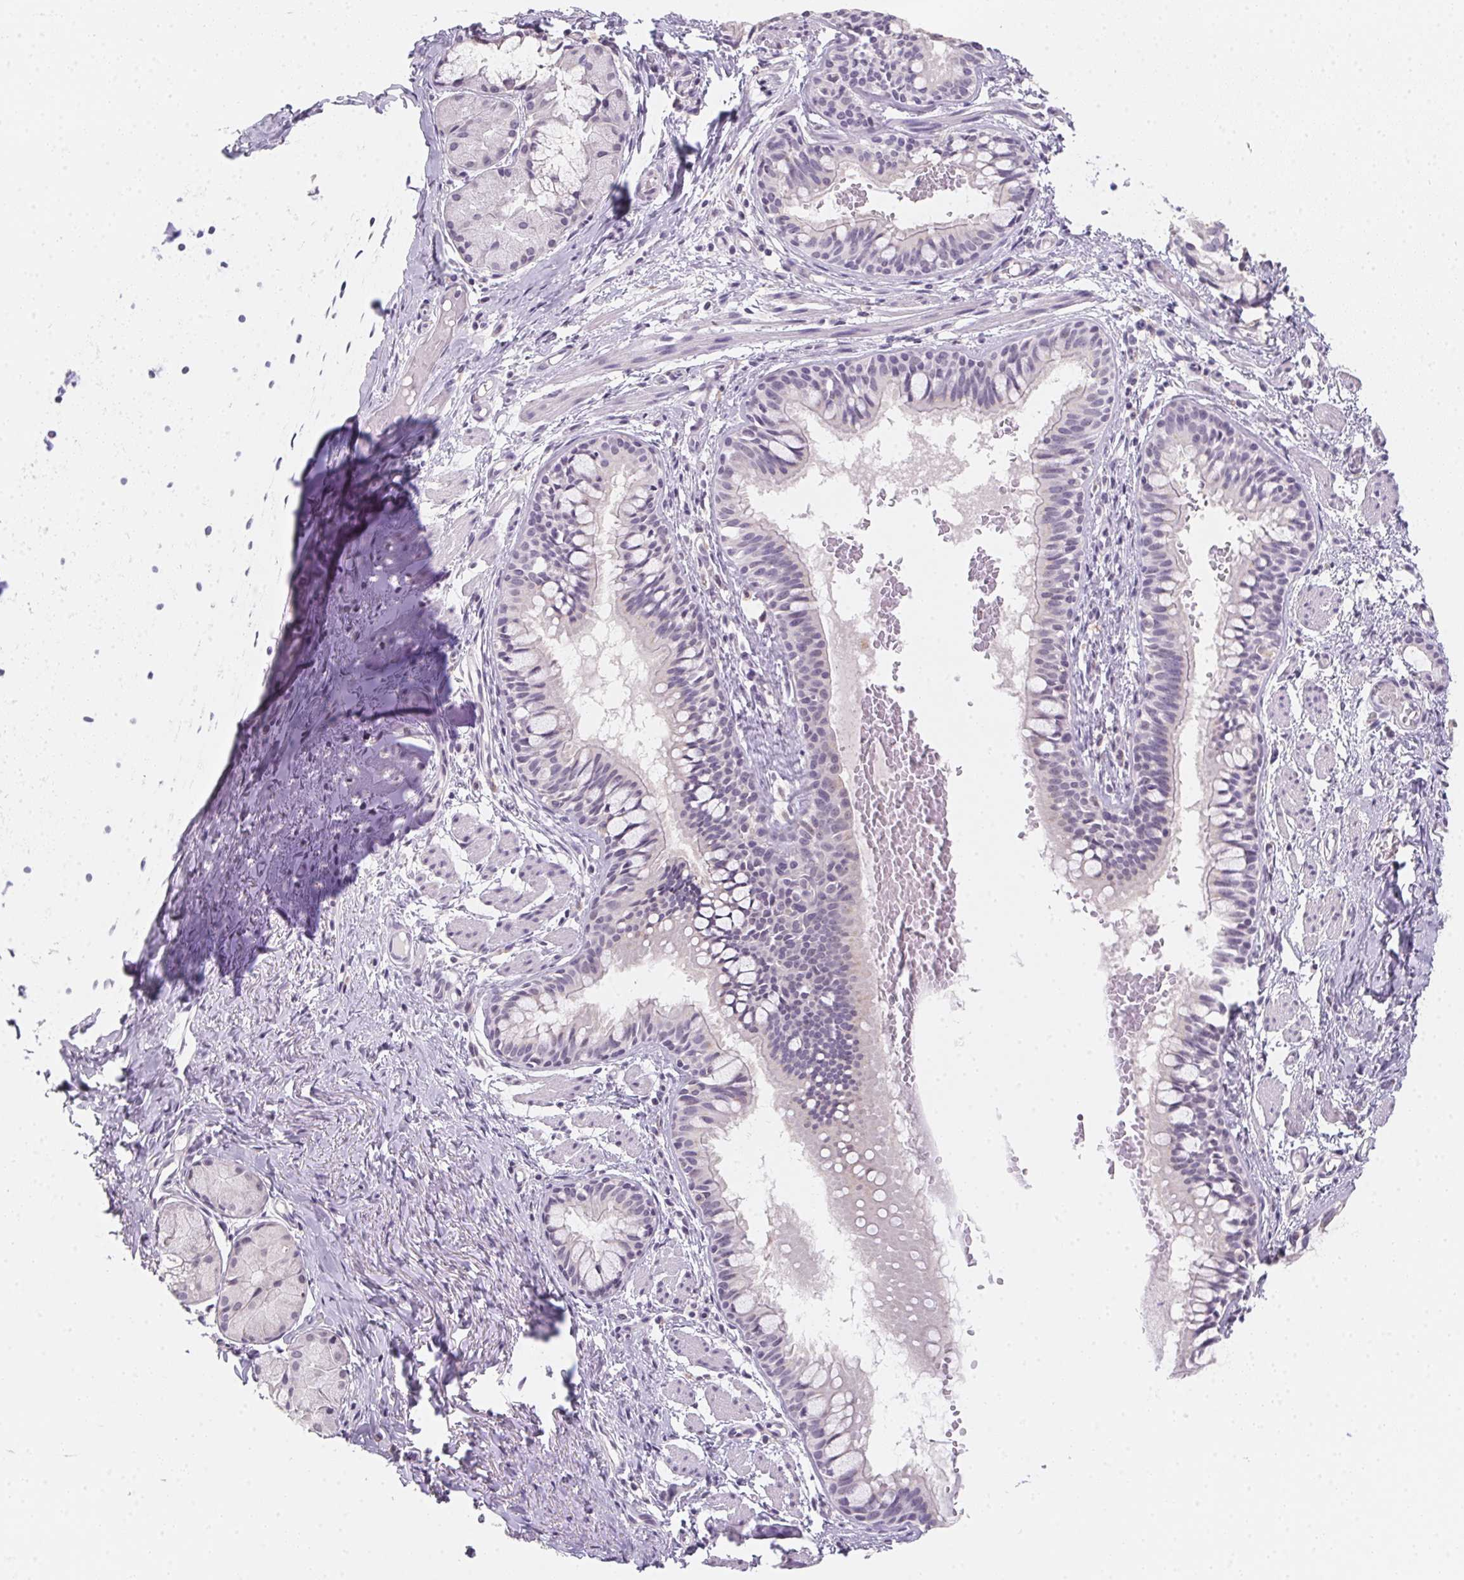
{"staining": {"intensity": "negative", "quantity": "none", "location": "none"}, "tissue": "bronchus", "cell_type": "Respiratory epithelial cells", "image_type": "normal", "snomed": [{"axis": "morphology", "description": "Normal tissue, NOS"}, {"axis": "topography", "description": "Bronchus"}], "caption": "Immunohistochemistry (IHC) image of unremarkable human bronchus stained for a protein (brown), which shows no staining in respiratory epithelial cells. (Brightfield microscopy of DAB (3,3'-diaminobenzidine) immunohistochemistry (IHC) at high magnification).", "gene": "SLC6A18", "patient": {"sex": "male", "age": 1}}